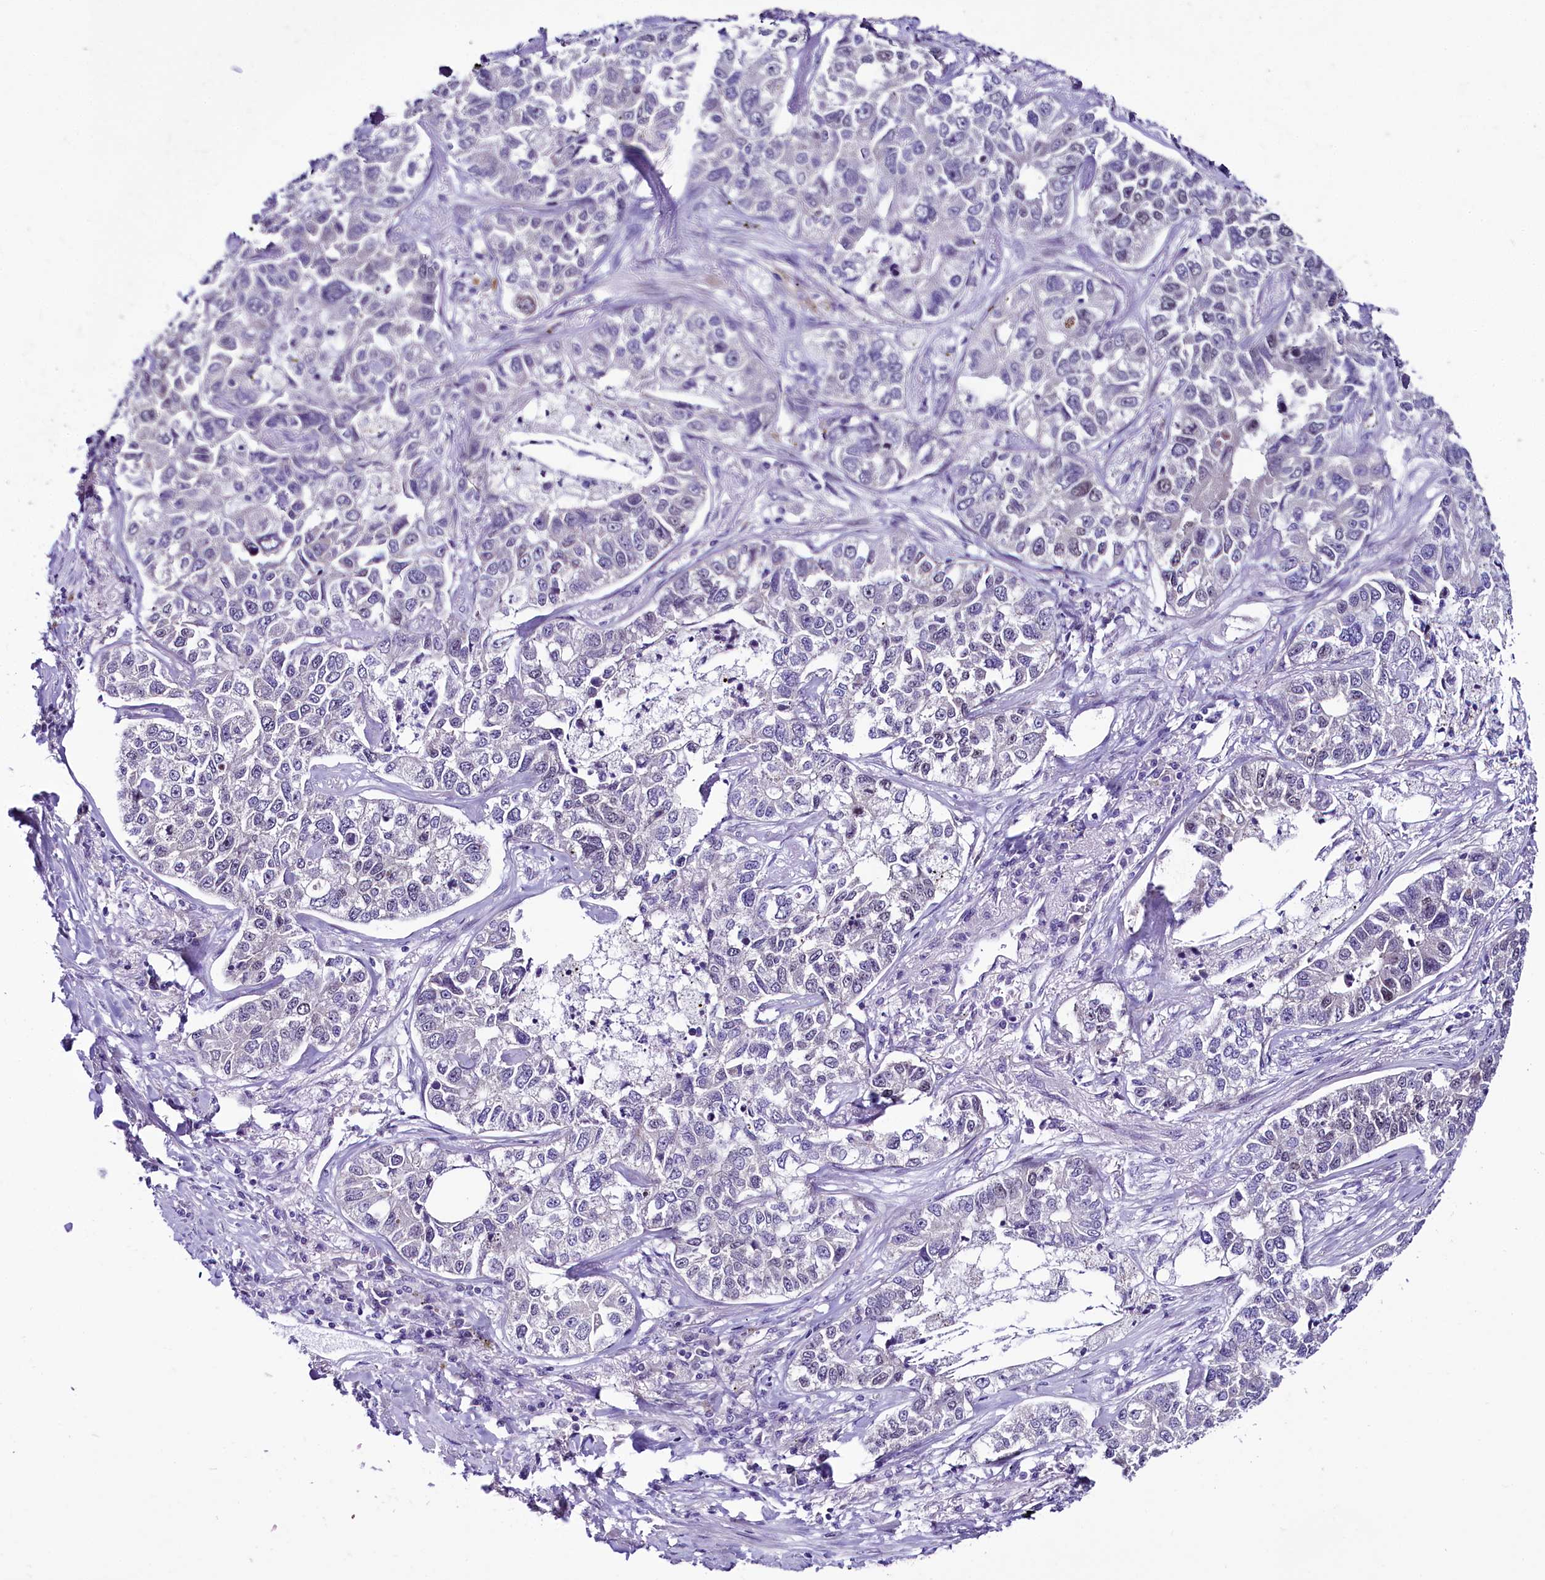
{"staining": {"intensity": "negative", "quantity": "none", "location": "none"}, "tissue": "lung cancer", "cell_type": "Tumor cells", "image_type": "cancer", "snomed": [{"axis": "morphology", "description": "Adenocarcinoma, NOS"}, {"axis": "topography", "description": "Lung"}], "caption": "The micrograph displays no staining of tumor cells in lung cancer.", "gene": "CCDC106", "patient": {"sex": "male", "age": 49}}